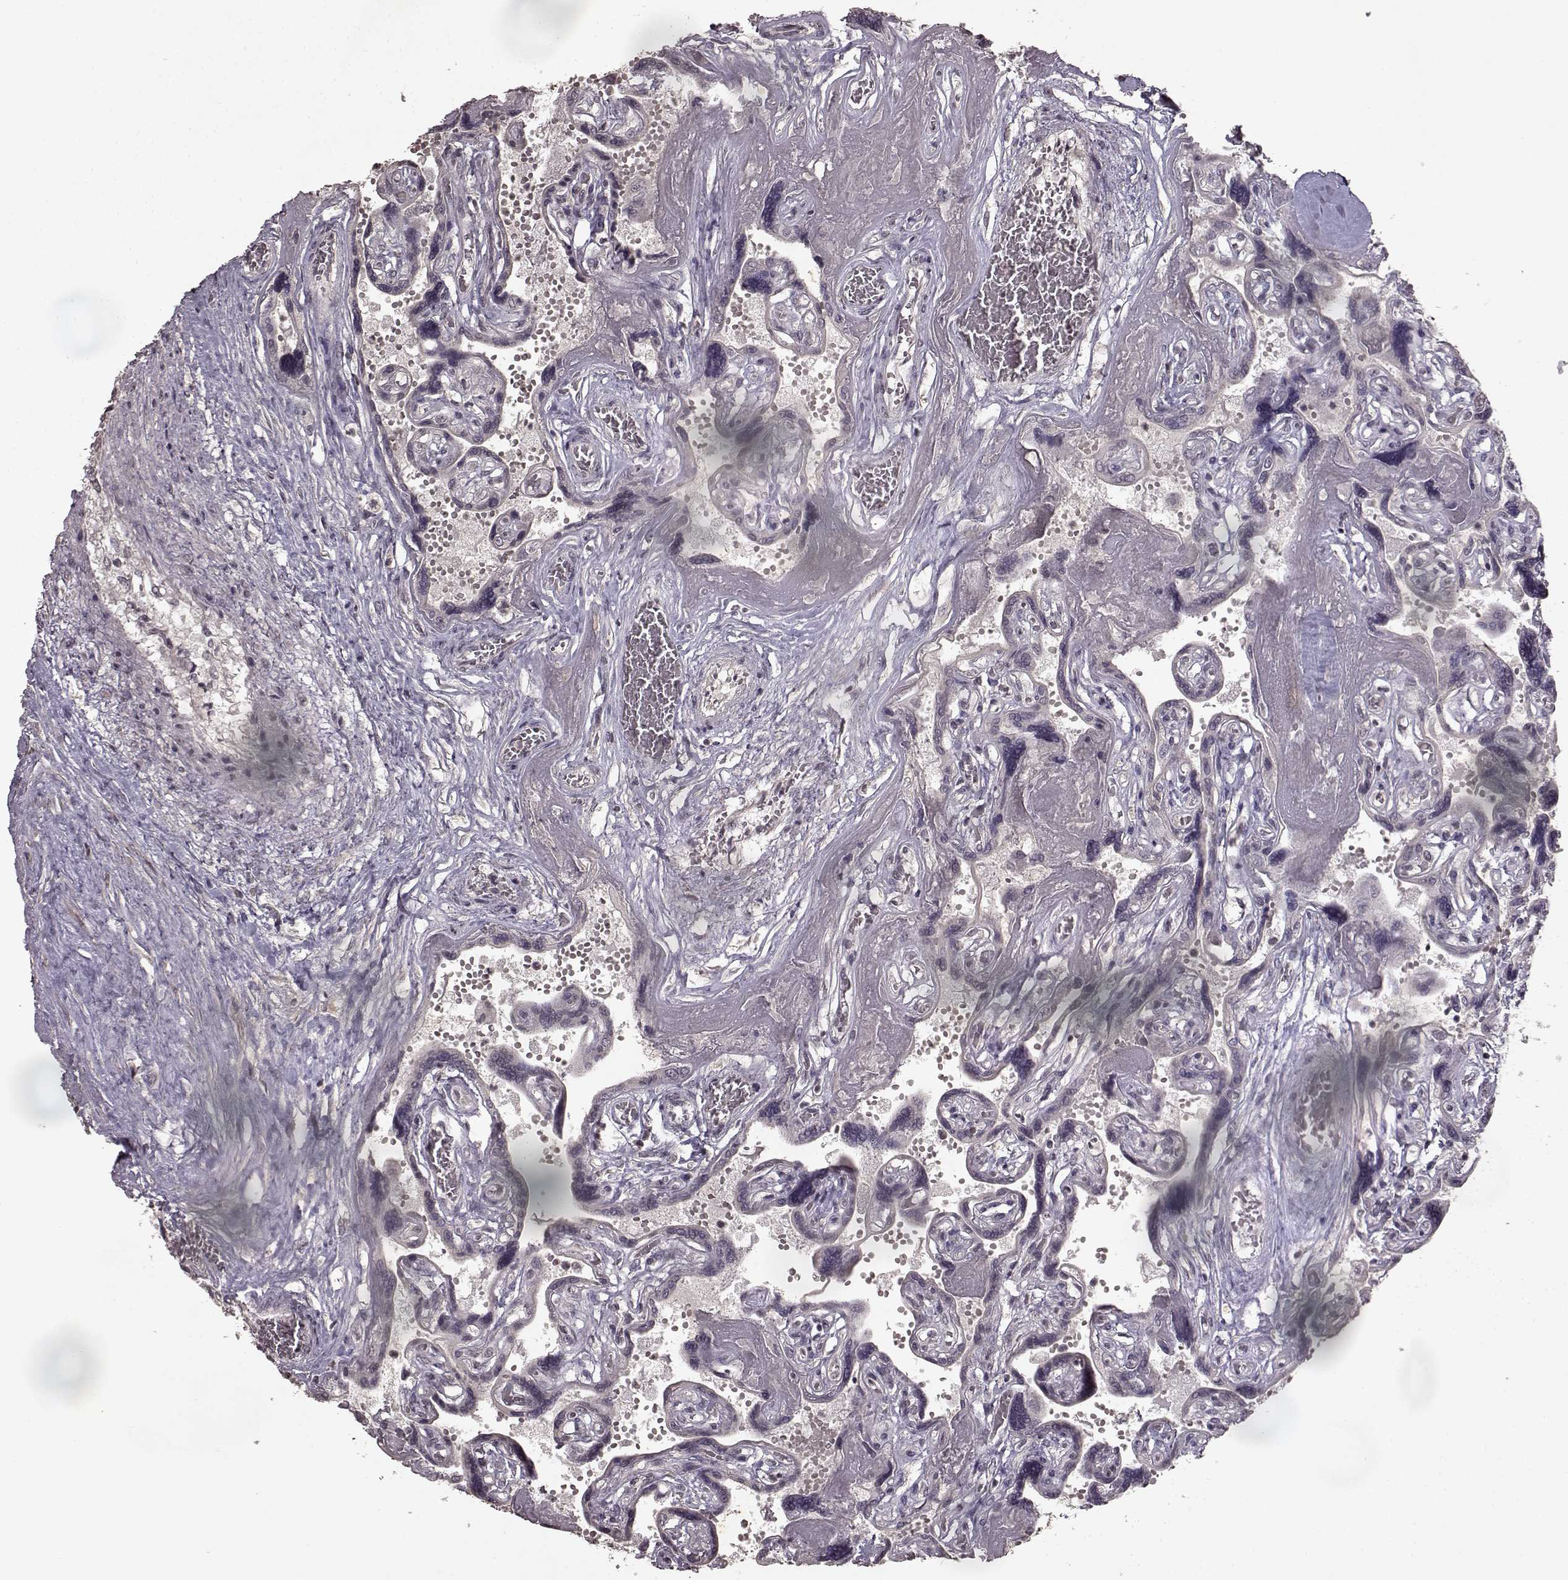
{"staining": {"intensity": "negative", "quantity": "none", "location": "none"}, "tissue": "placenta", "cell_type": "Decidual cells", "image_type": "normal", "snomed": [{"axis": "morphology", "description": "Normal tissue, NOS"}, {"axis": "topography", "description": "Placenta"}], "caption": "An immunohistochemistry (IHC) photomicrograph of unremarkable placenta is shown. There is no staining in decidual cells of placenta. (DAB IHC with hematoxylin counter stain).", "gene": "LHB", "patient": {"sex": "female", "age": 32}}